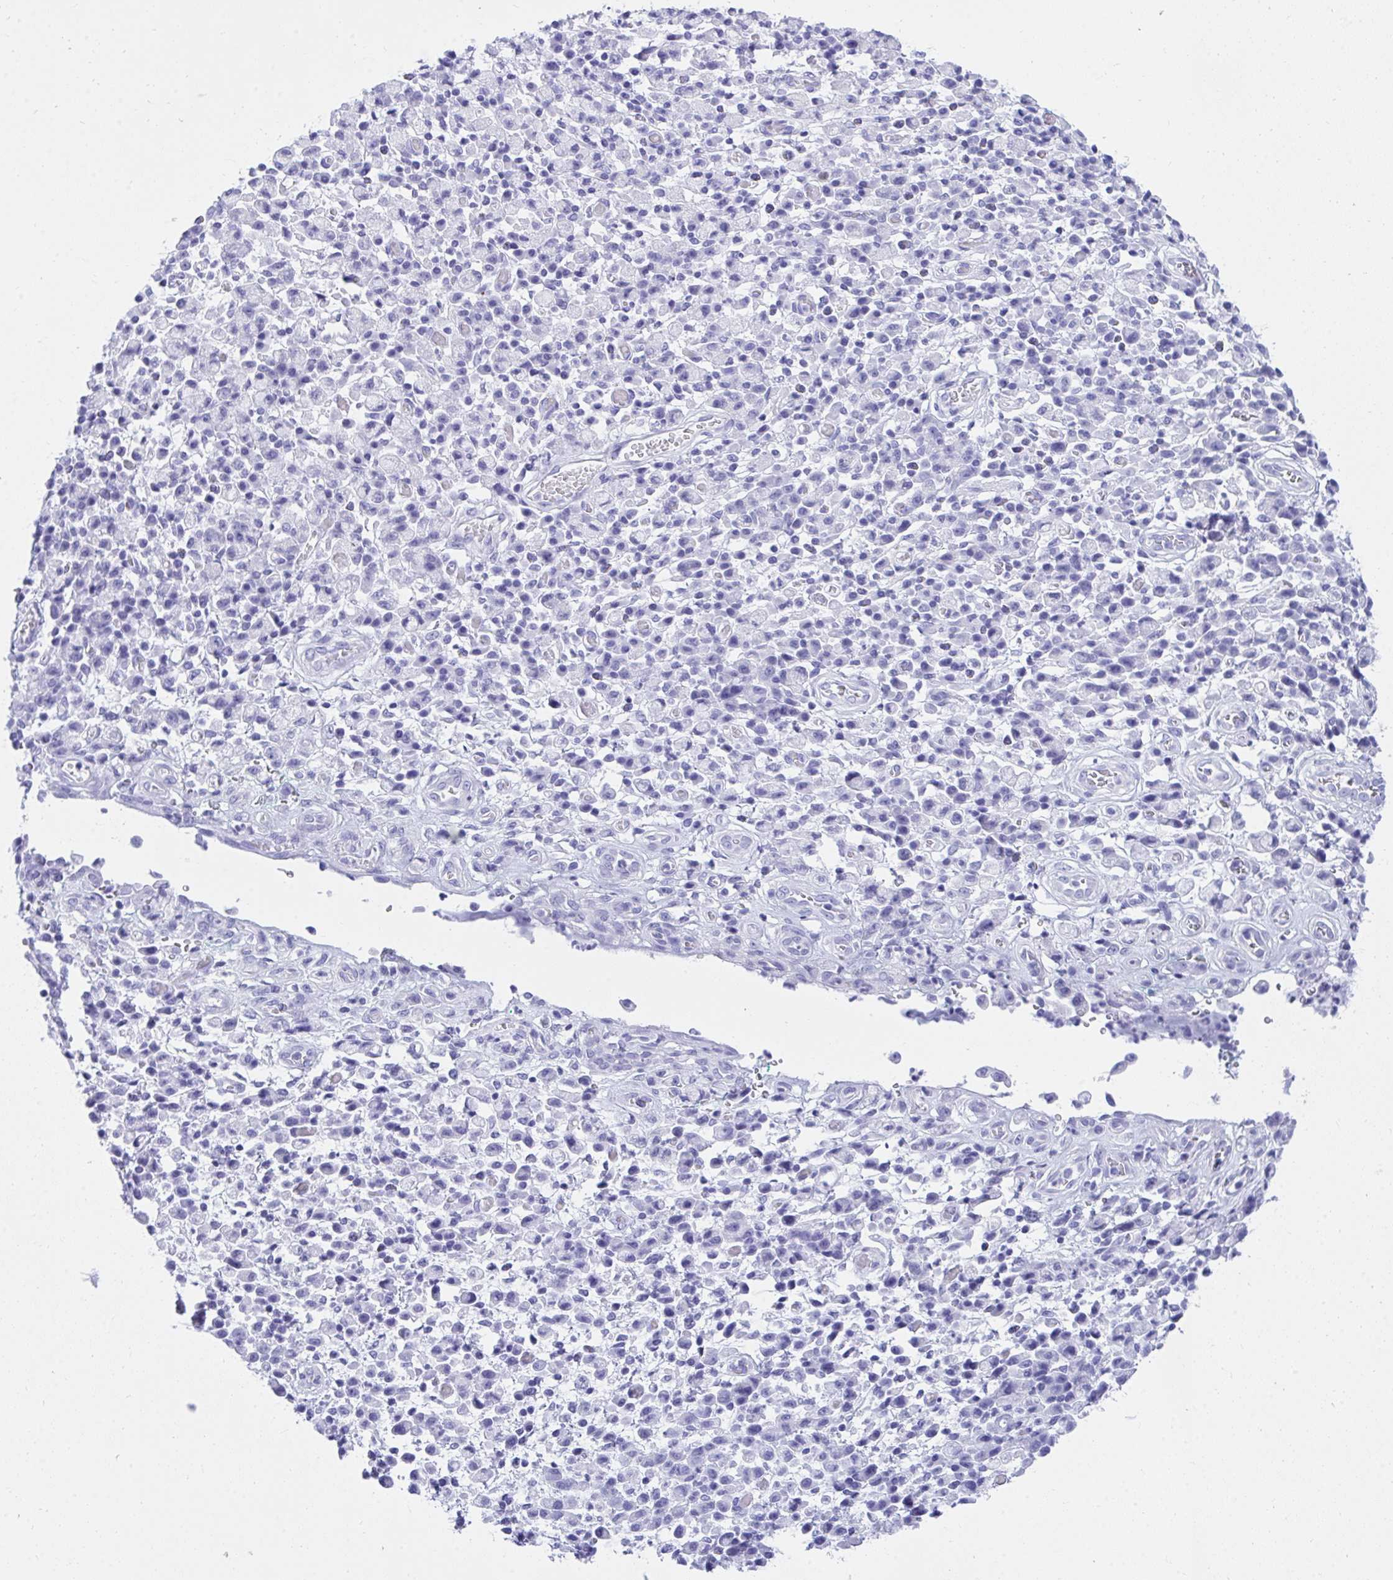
{"staining": {"intensity": "negative", "quantity": "none", "location": "none"}, "tissue": "stomach cancer", "cell_type": "Tumor cells", "image_type": "cancer", "snomed": [{"axis": "morphology", "description": "Adenocarcinoma, NOS"}, {"axis": "topography", "description": "Stomach"}], "caption": "The image demonstrates no significant positivity in tumor cells of stomach cancer.", "gene": "TLN2", "patient": {"sex": "male", "age": 77}}